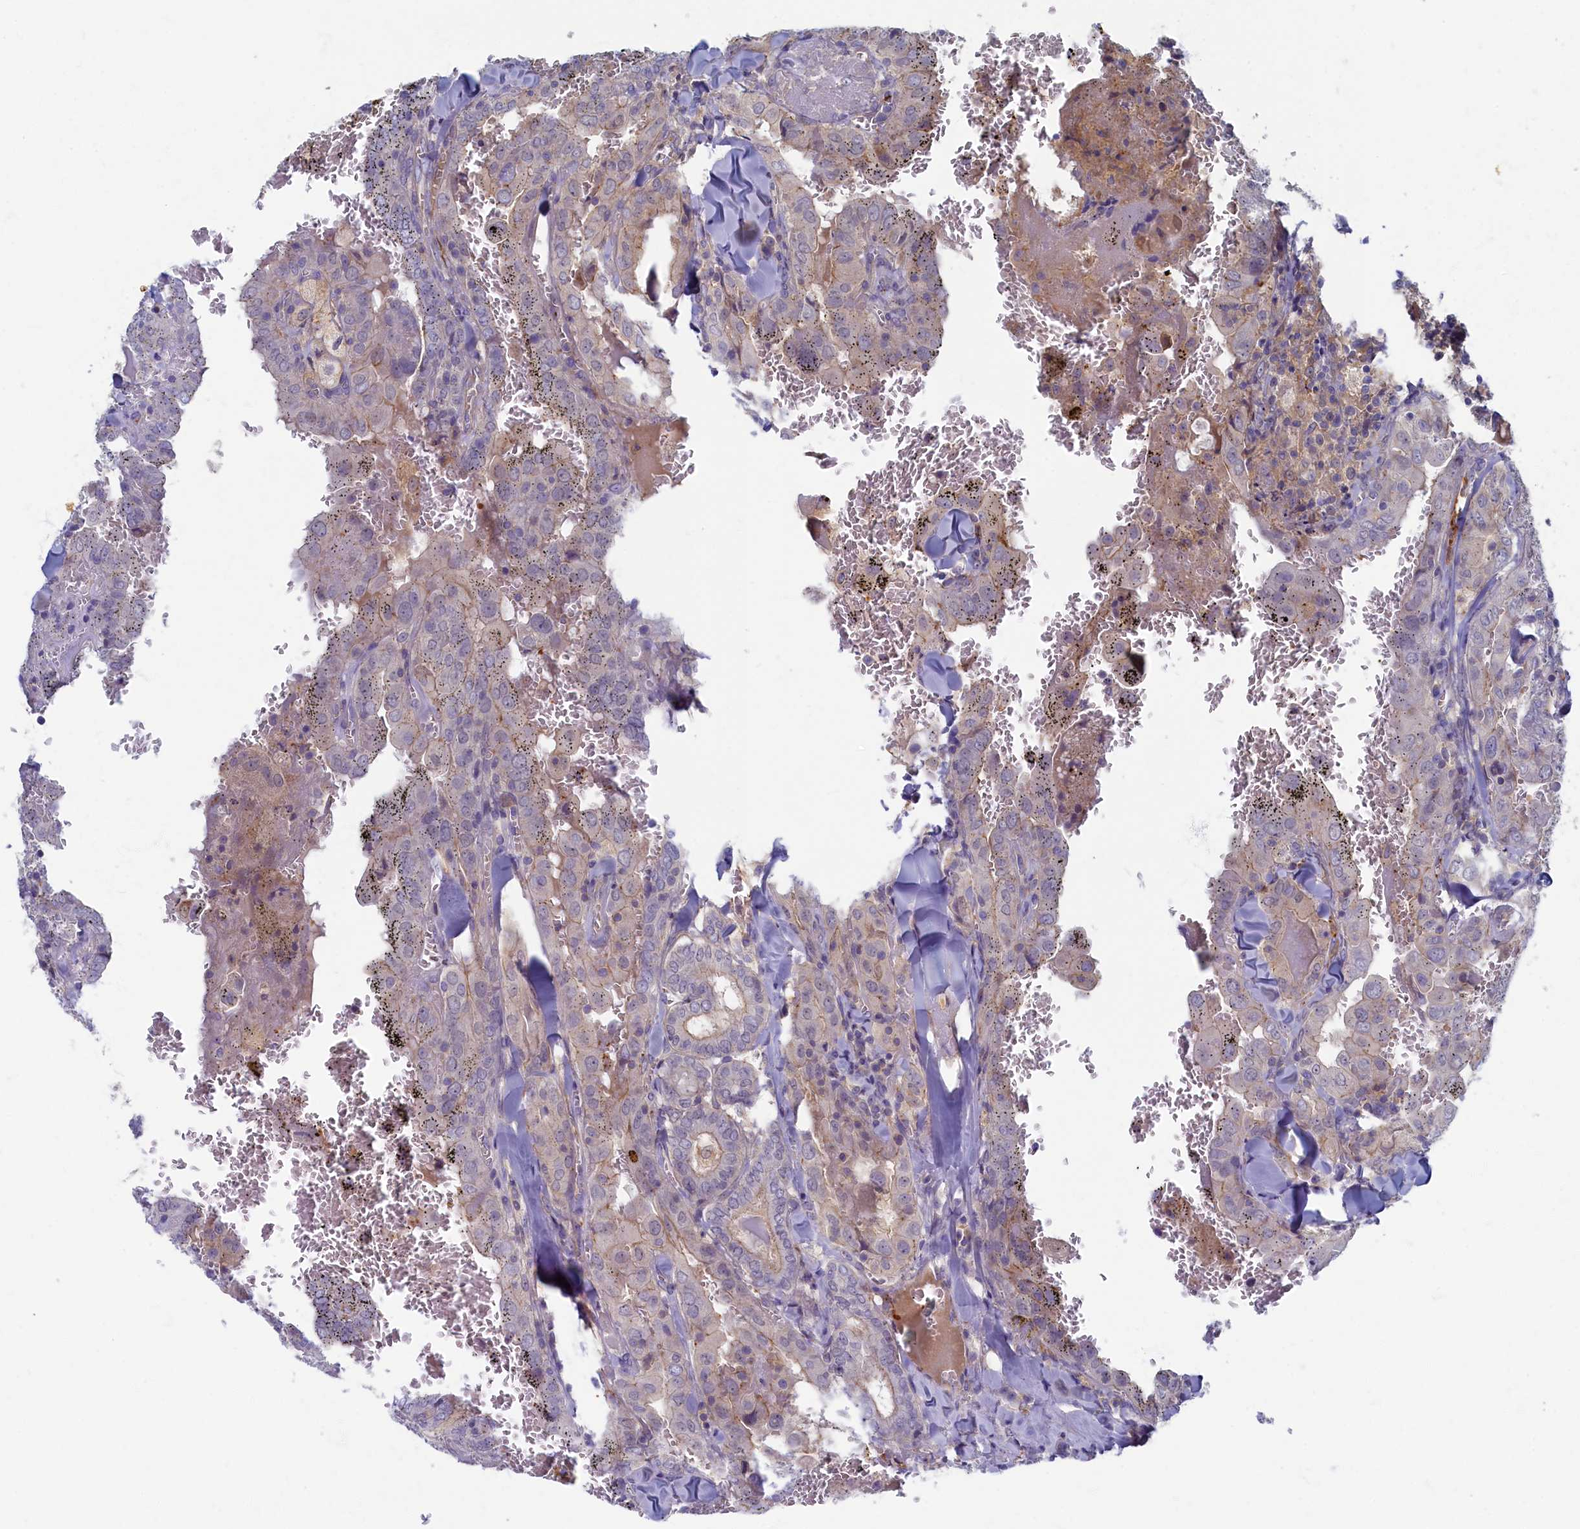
{"staining": {"intensity": "negative", "quantity": "none", "location": "none"}, "tissue": "thyroid cancer", "cell_type": "Tumor cells", "image_type": "cancer", "snomed": [{"axis": "morphology", "description": "Papillary adenocarcinoma, NOS"}, {"axis": "topography", "description": "Thyroid gland"}], "caption": "Photomicrograph shows no protein staining in tumor cells of thyroid papillary adenocarcinoma tissue. Brightfield microscopy of immunohistochemistry stained with DAB (3,3'-diaminobenzidine) (brown) and hematoxylin (blue), captured at high magnification.", "gene": "PSMG2", "patient": {"sex": "female", "age": 72}}